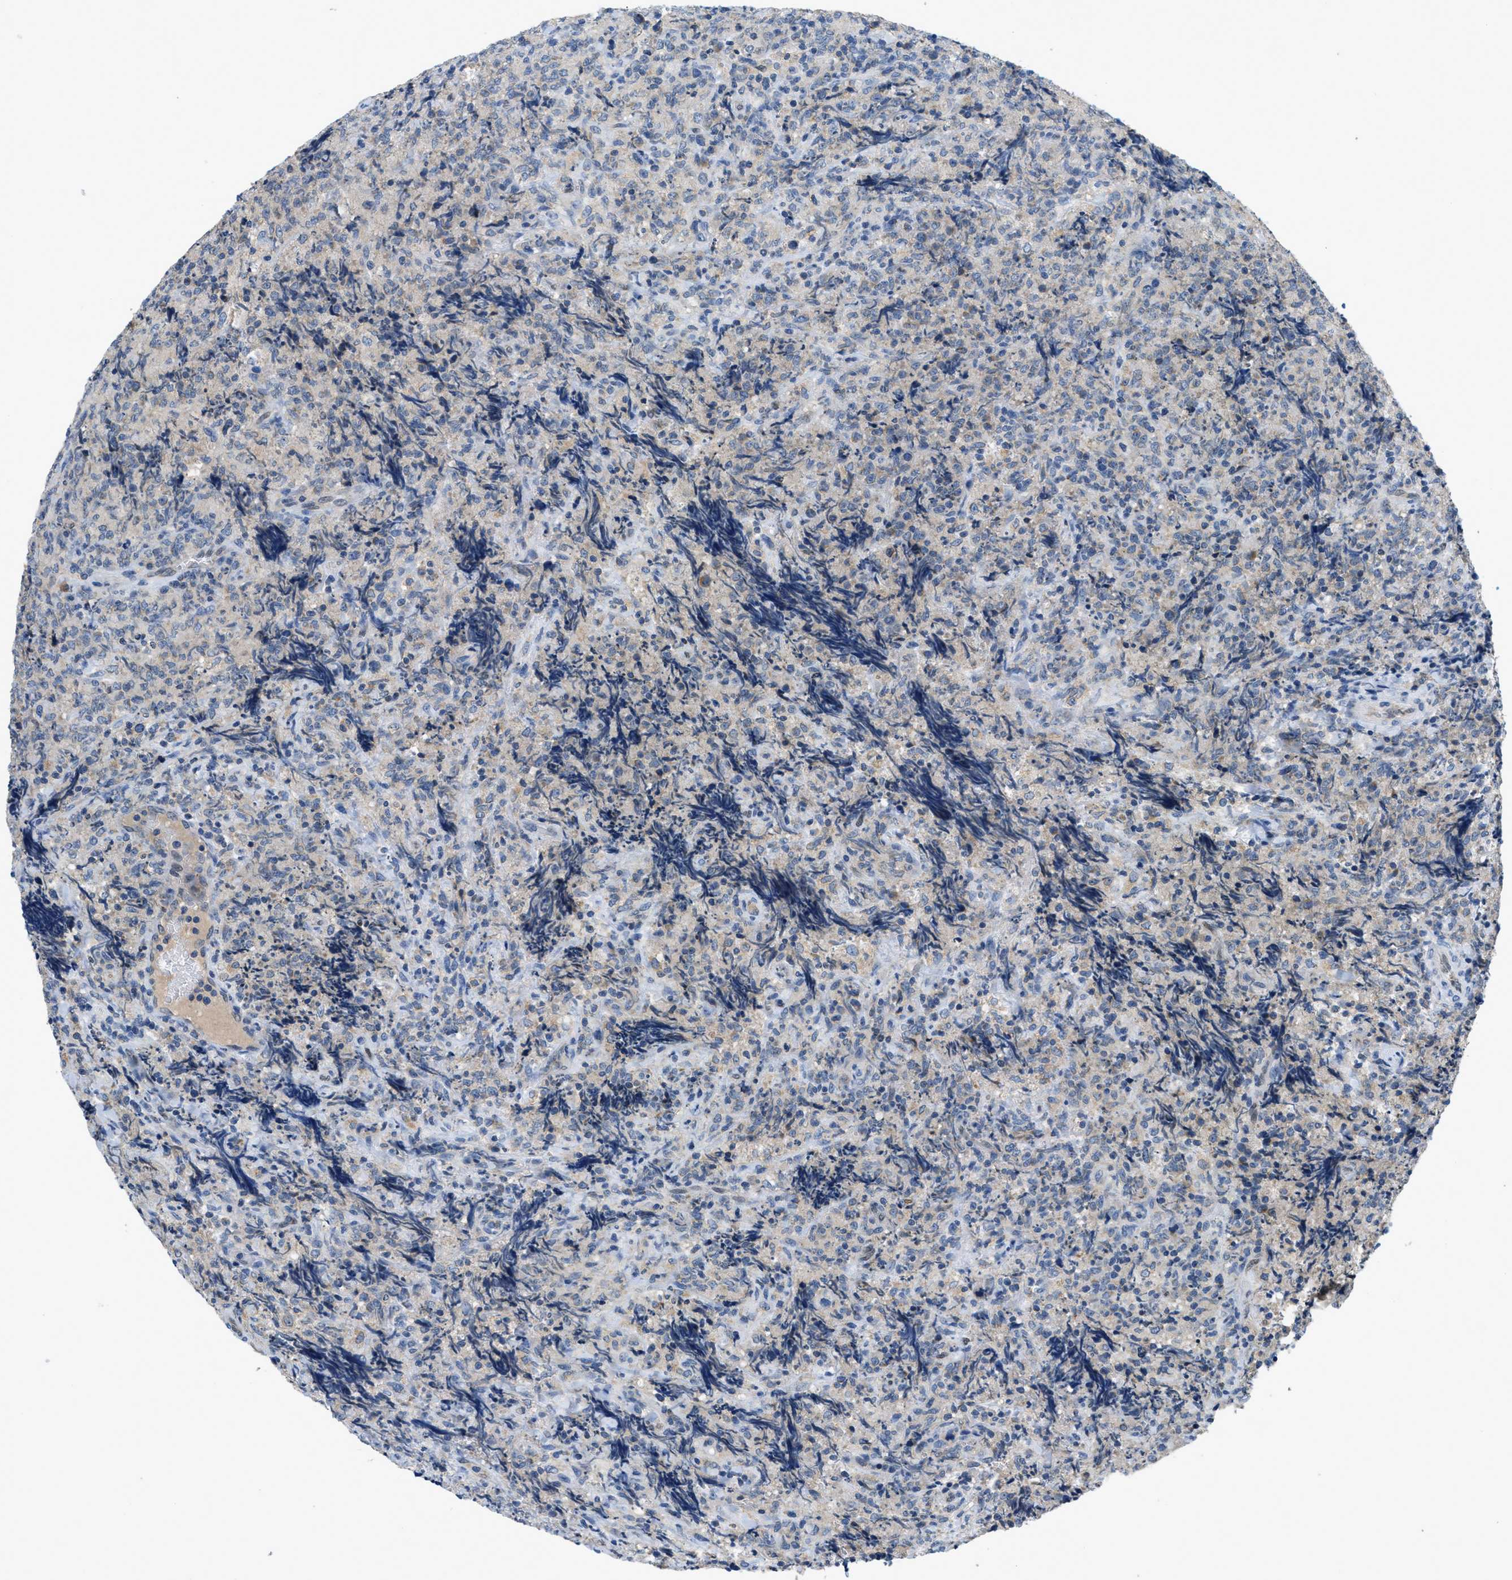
{"staining": {"intensity": "negative", "quantity": "none", "location": "none"}, "tissue": "lymphoma", "cell_type": "Tumor cells", "image_type": "cancer", "snomed": [{"axis": "morphology", "description": "Malignant lymphoma, non-Hodgkin's type, High grade"}, {"axis": "topography", "description": "Tonsil"}], "caption": "High magnification brightfield microscopy of lymphoma stained with DAB (brown) and counterstained with hematoxylin (blue): tumor cells show no significant staining. (Stains: DAB immunohistochemistry (IHC) with hematoxylin counter stain, Microscopy: brightfield microscopy at high magnification).", "gene": "PNKD", "patient": {"sex": "female", "age": 36}}